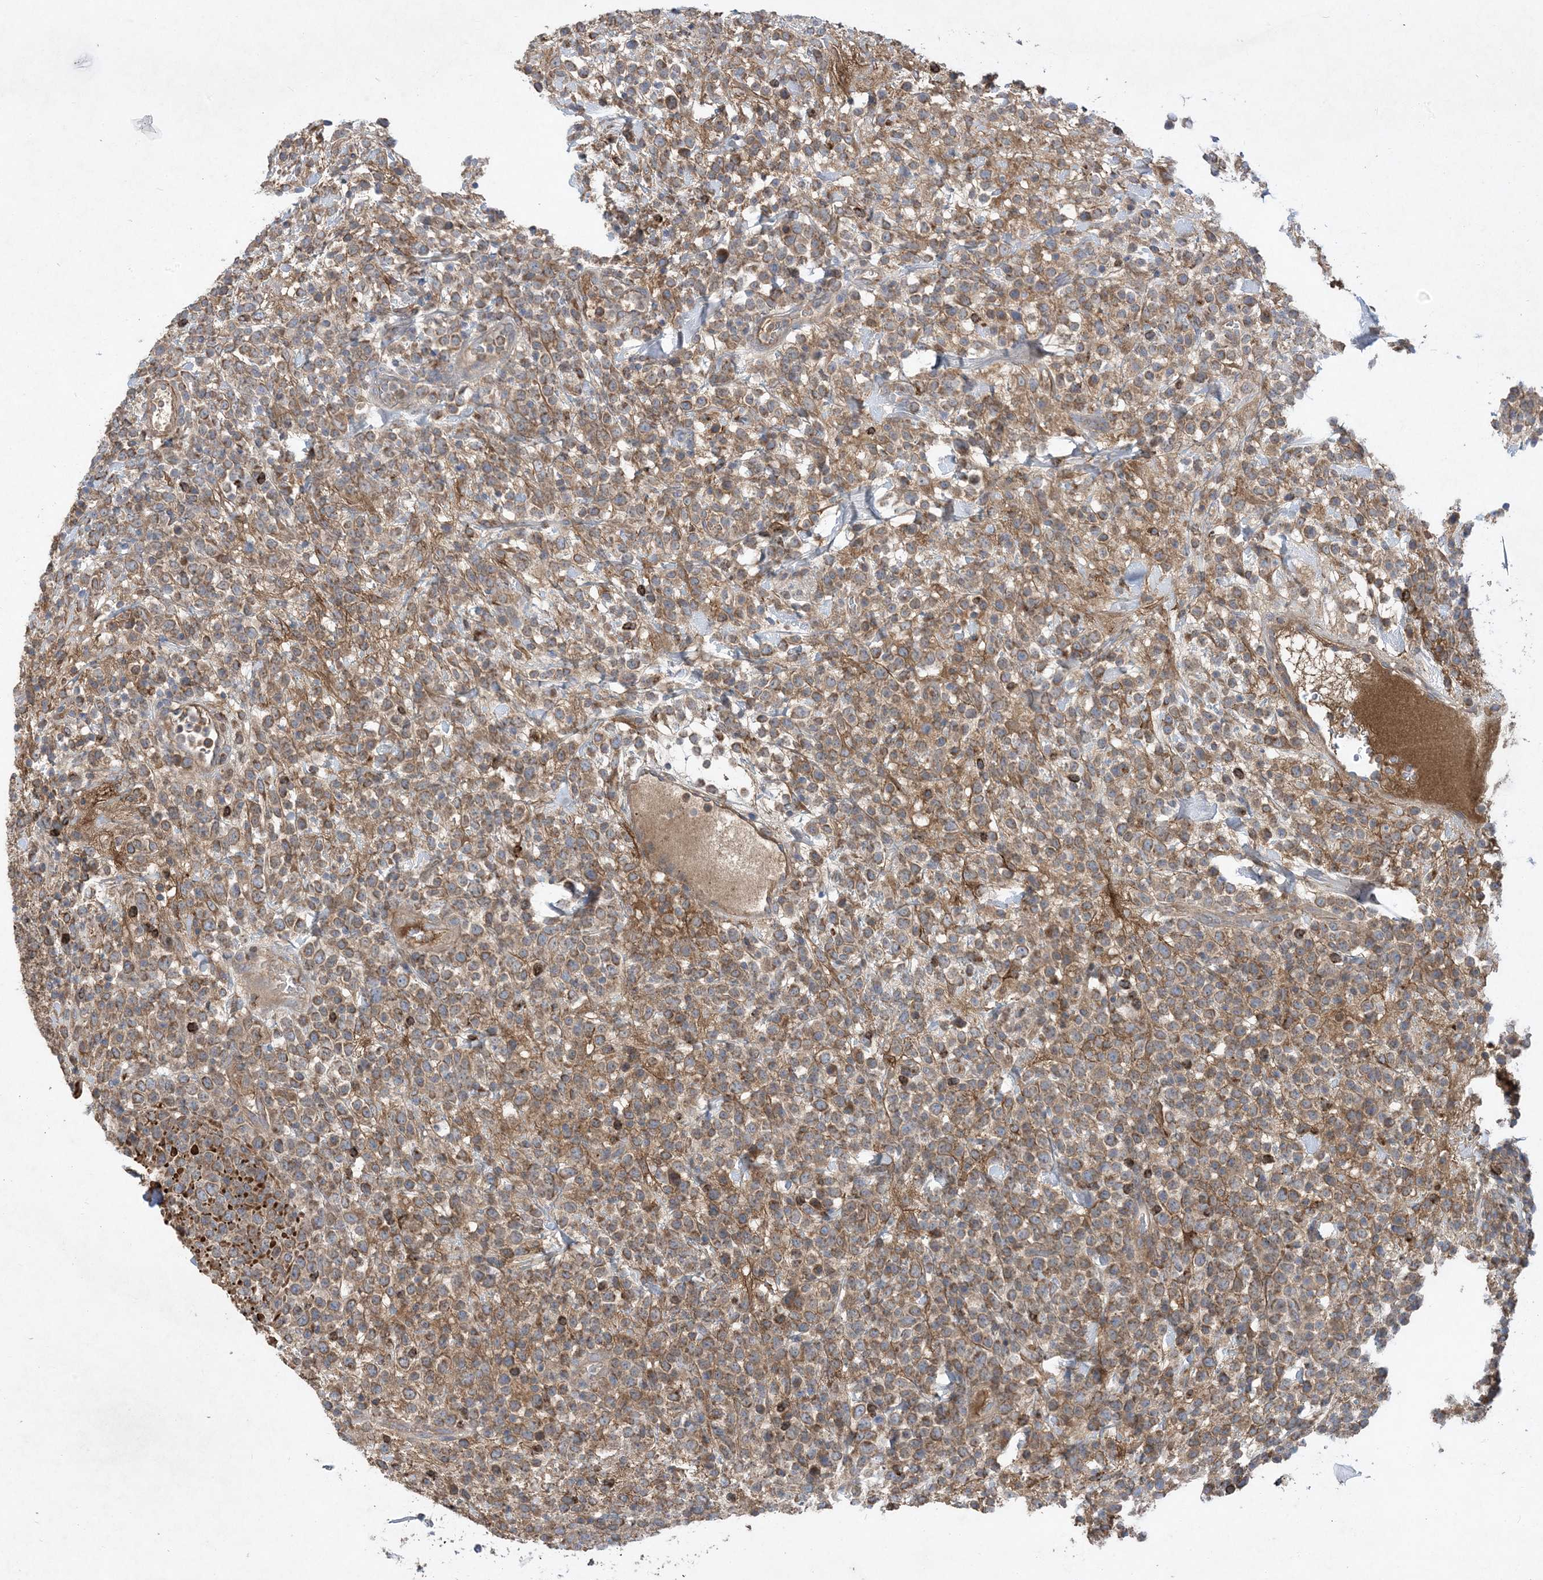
{"staining": {"intensity": "moderate", "quantity": ">75%", "location": "cytoplasmic/membranous"}, "tissue": "lymphoma", "cell_type": "Tumor cells", "image_type": "cancer", "snomed": [{"axis": "morphology", "description": "Malignant lymphoma, non-Hodgkin's type, High grade"}, {"axis": "topography", "description": "Colon"}], "caption": "Lymphoma was stained to show a protein in brown. There is medium levels of moderate cytoplasmic/membranous staining in approximately >75% of tumor cells.", "gene": "MASP2", "patient": {"sex": "female", "age": 53}}